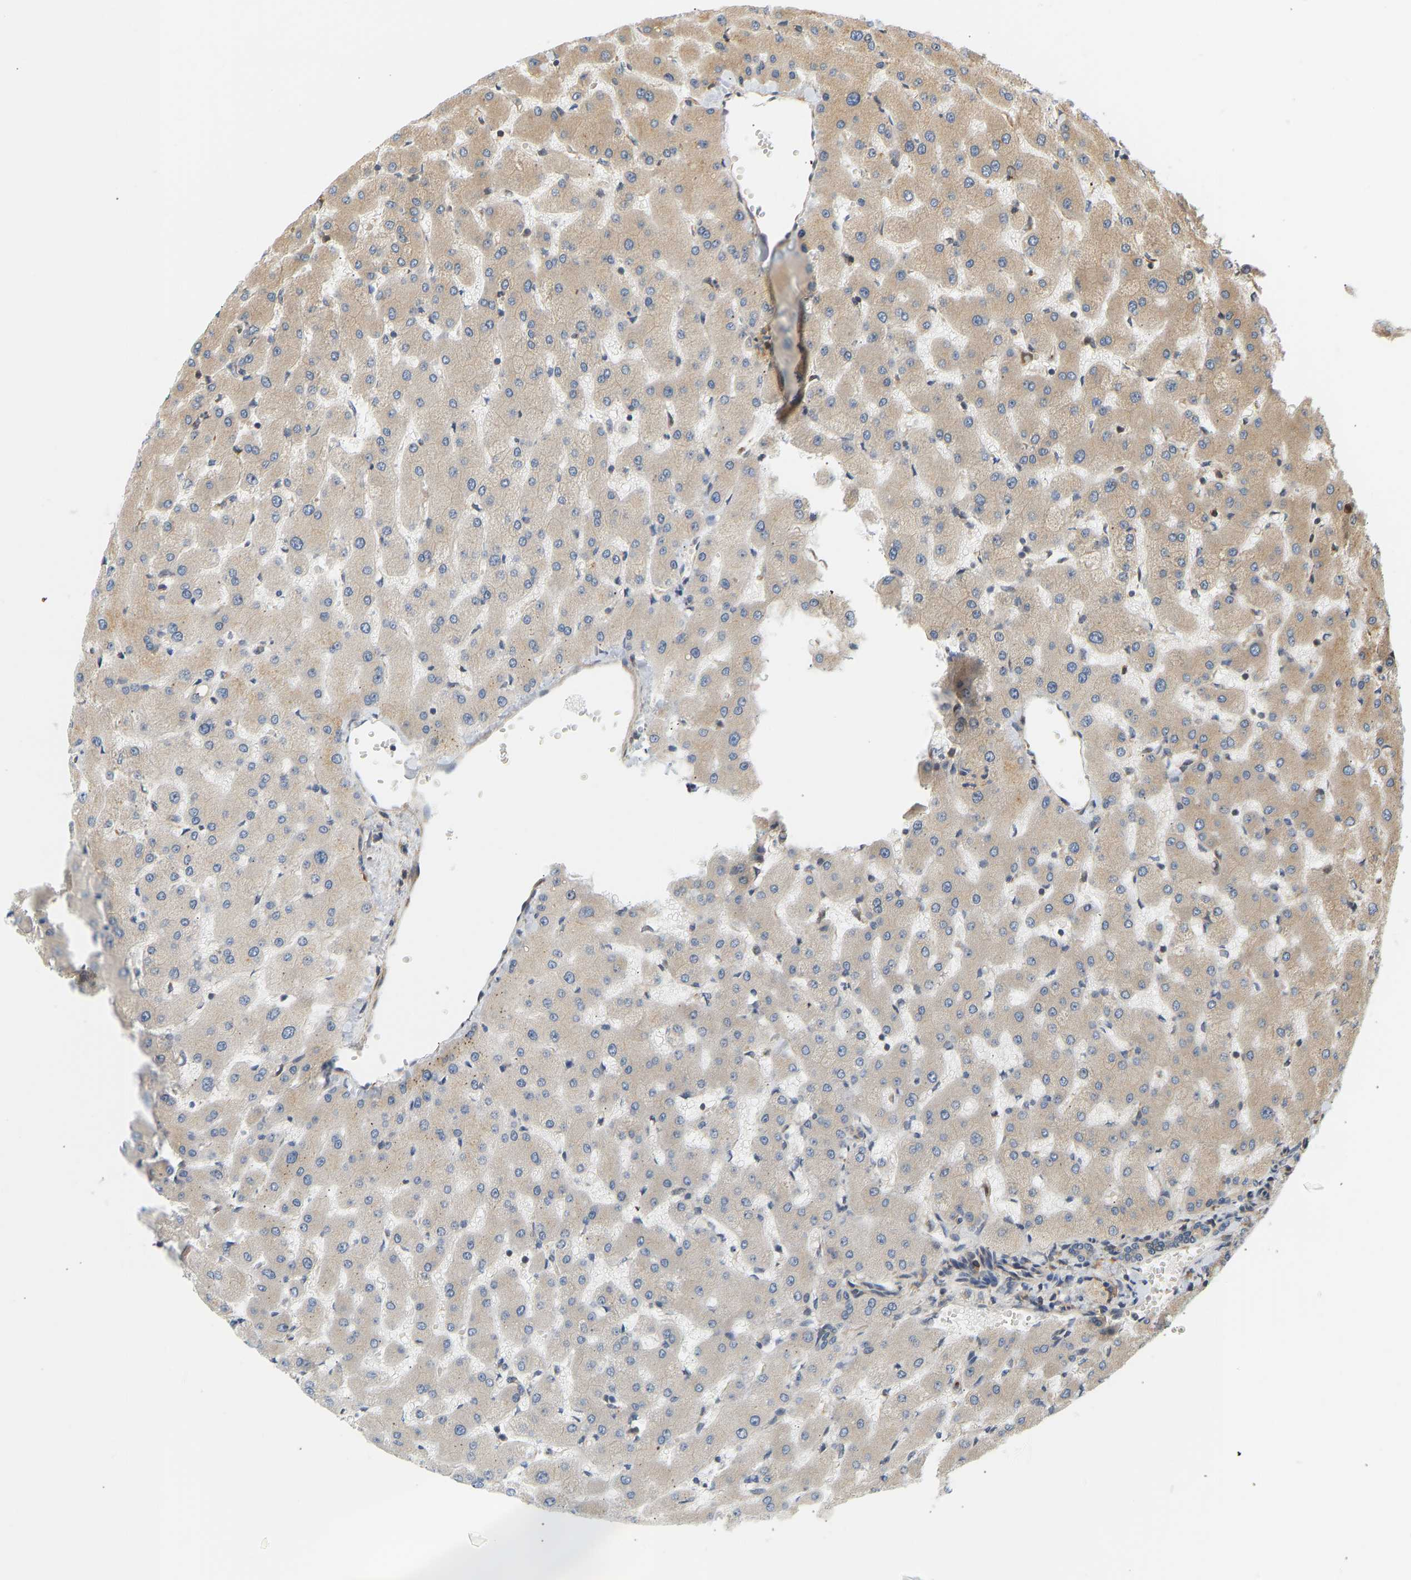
{"staining": {"intensity": "negative", "quantity": "none", "location": "none"}, "tissue": "liver", "cell_type": "Cholangiocytes", "image_type": "normal", "snomed": [{"axis": "morphology", "description": "Normal tissue, NOS"}, {"axis": "topography", "description": "Liver"}], "caption": "A high-resolution photomicrograph shows immunohistochemistry (IHC) staining of unremarkable liver, which shows no significant positivity in cholangiocytes.", "gene": "CEP57", "patient": {"sex": "female", "age": 63}}